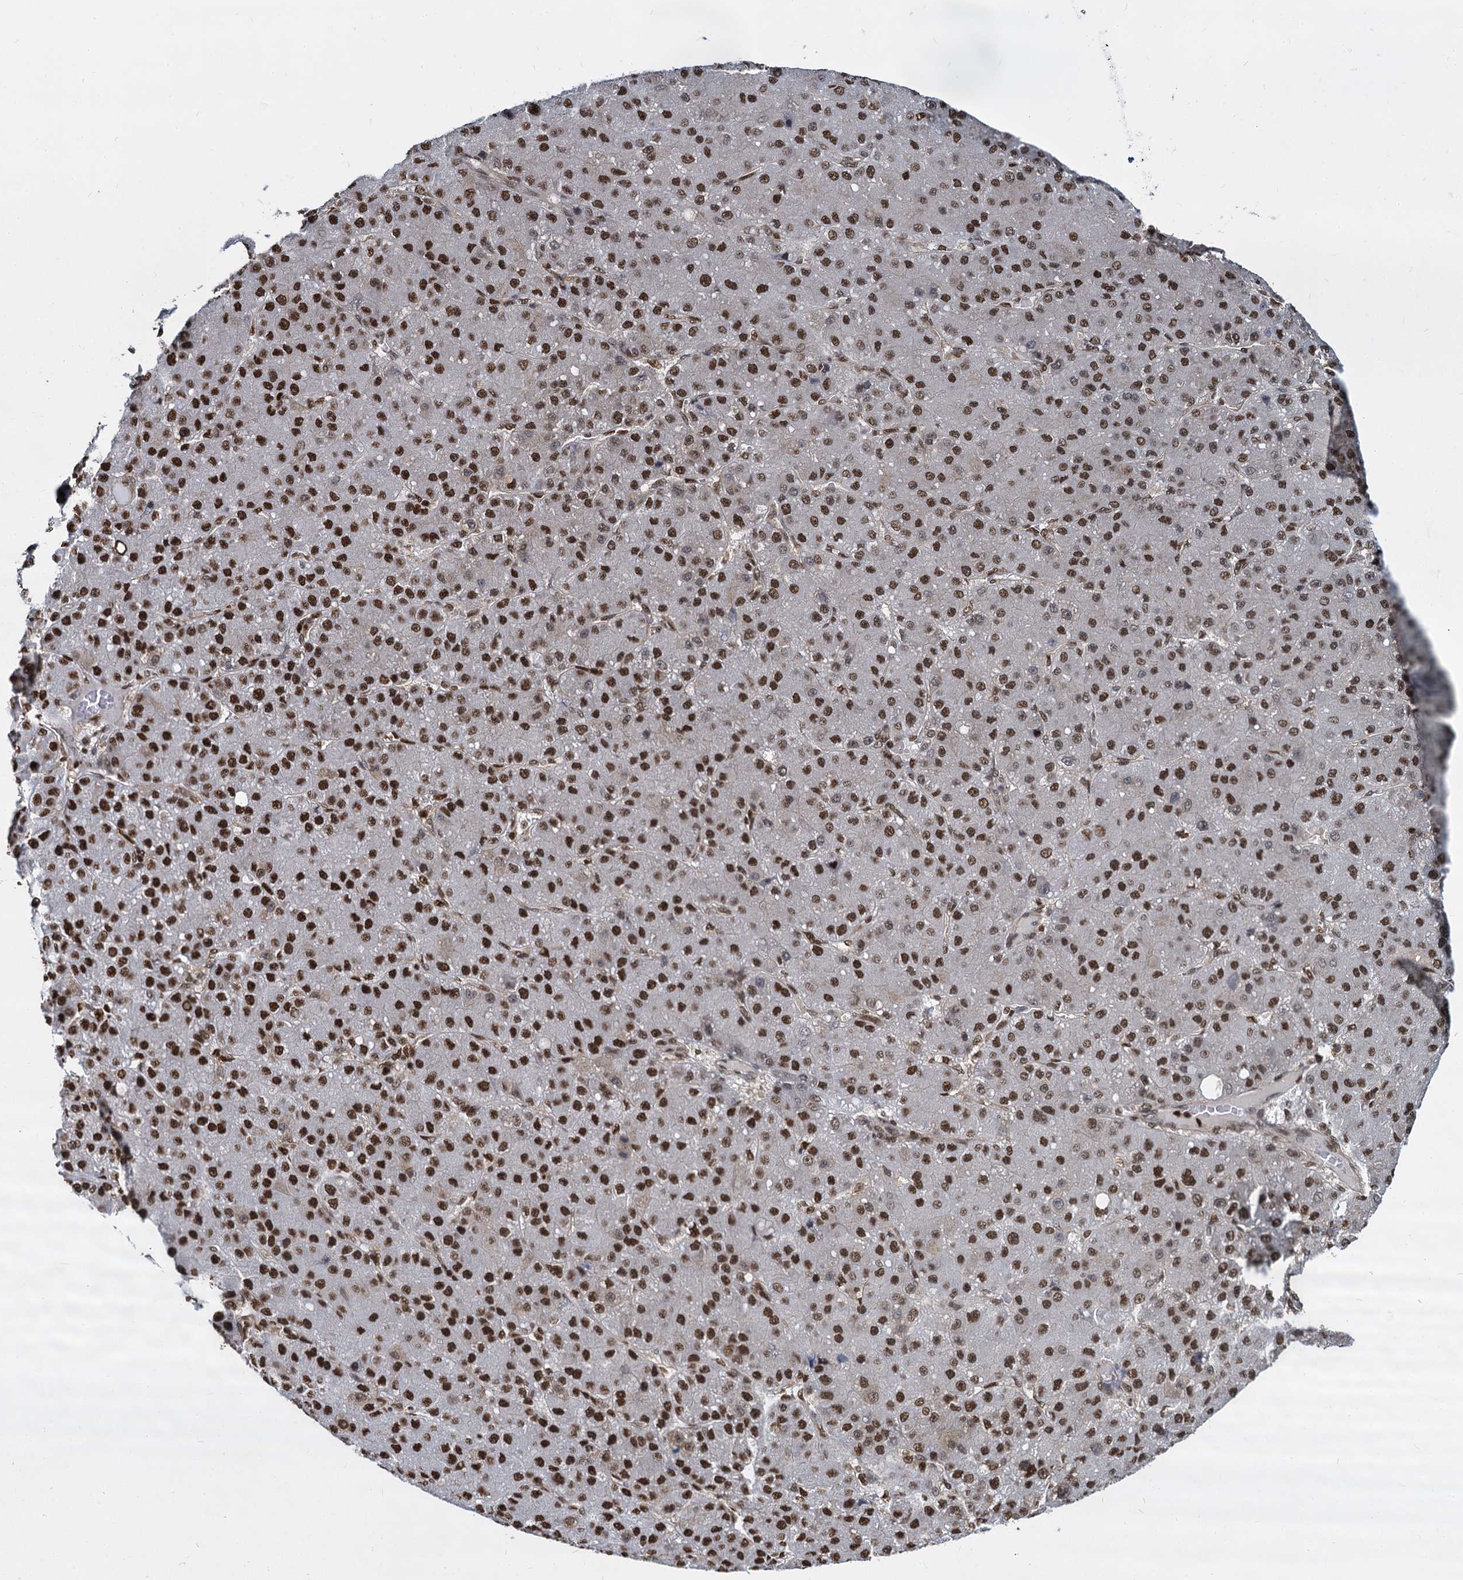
{"staining": {"intensity": "strong", "quantity": ">75%", "location": "nuclear"}, "tissue": "liver cancer", "cell_type": "Tumor cells", "image_type": "cancer", "snomed": [{"axis": "morphology", "description": "Carcinoma, Hepatocellular, NOS"}, {"axis": "topography", "description": "Liver"}], "caption": "The histopathology image demonstrates immunohistochemical staining of liver hepatocellular carcinoma. There is strong nuclear positivity is appreciated in approximately >75% of tumor cells. The staining was performed using DAB, with brown indicating positive protein expression. Nuclei are stained blue with hematoxylin.", "gene": "DCPS", "patient": {"sex": "male", "age": 67}}